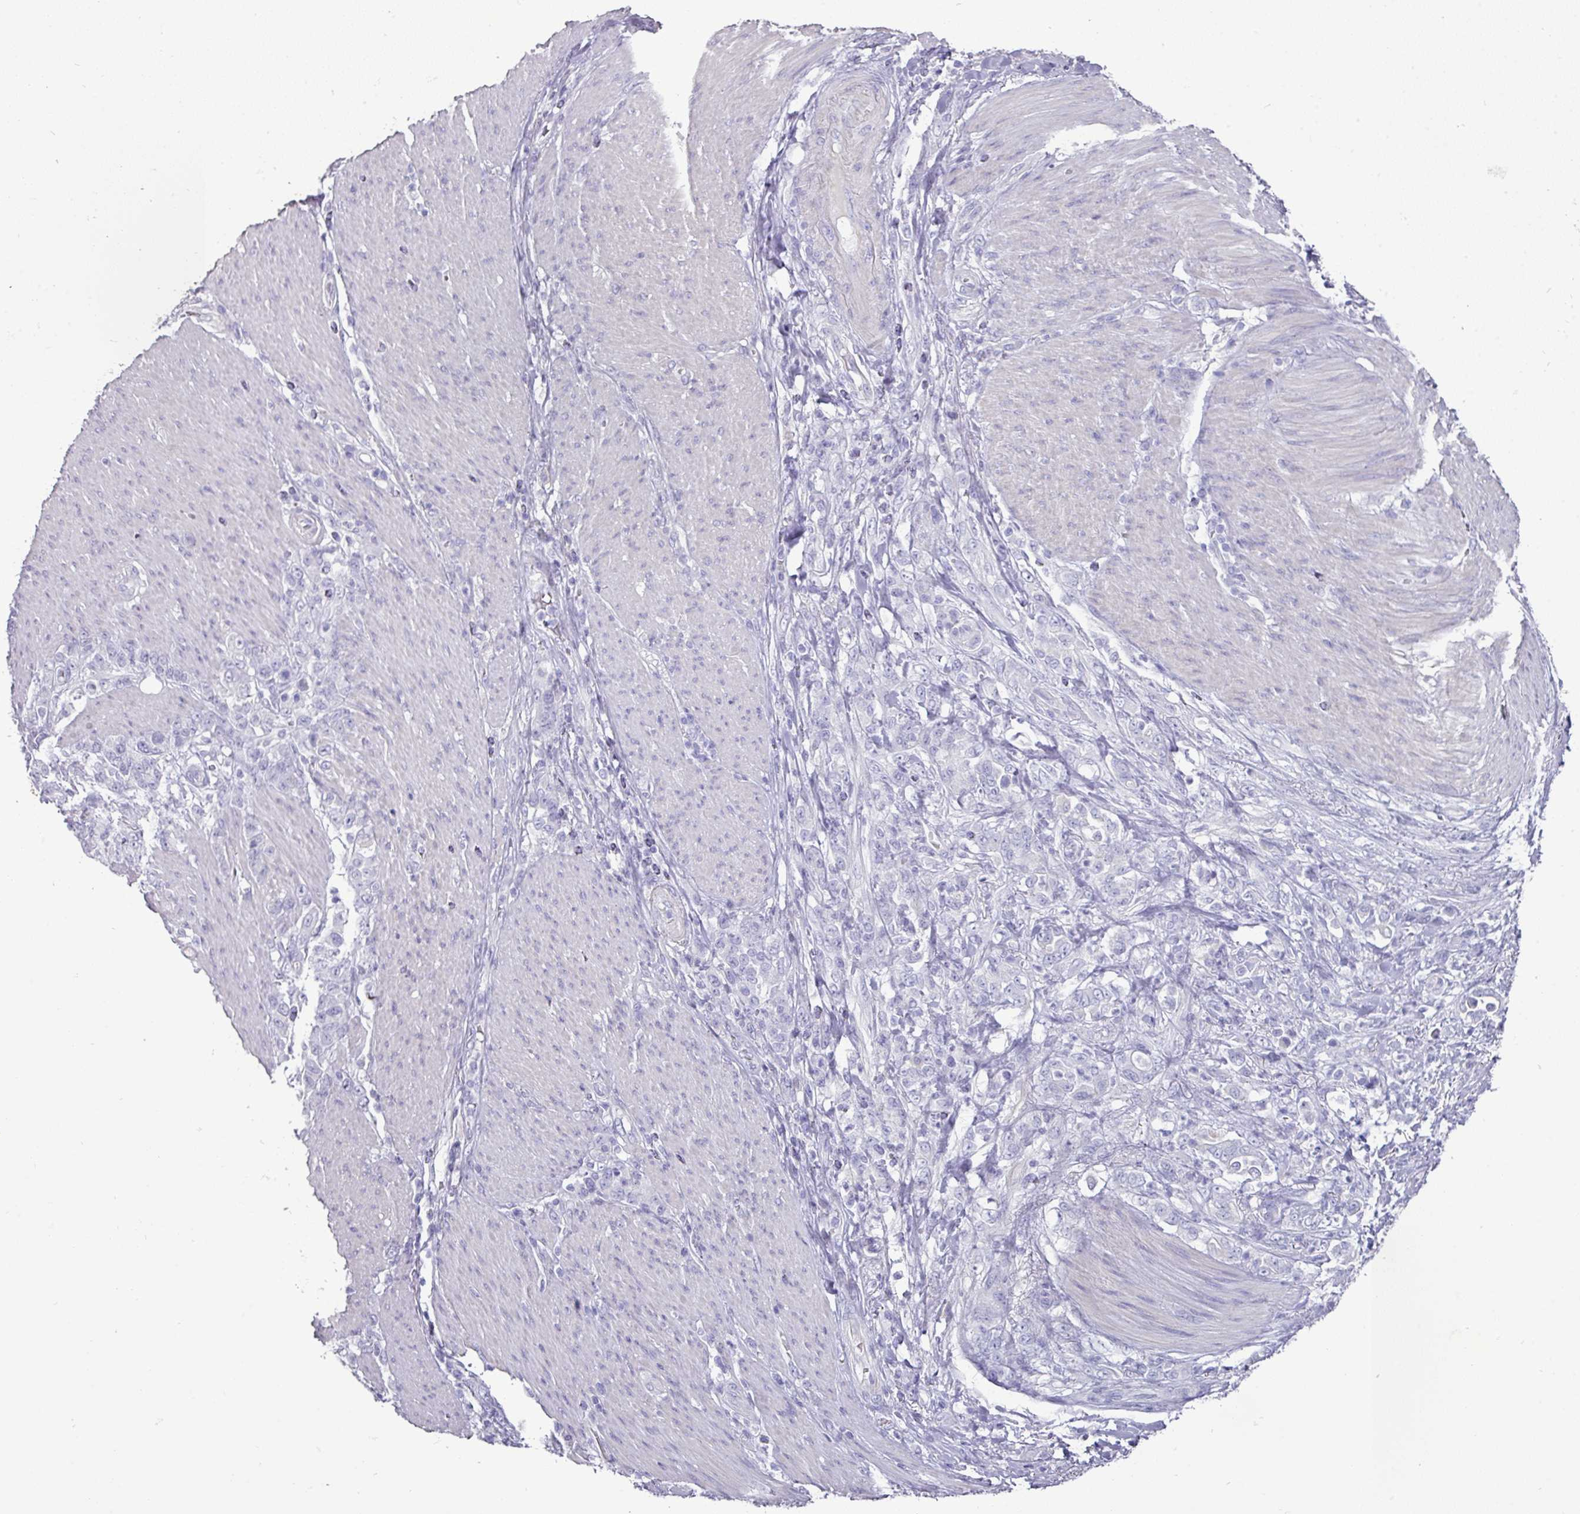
{"staining": {"intensity": "negative", "quantity": "none", "location": "none"}, "tissue": "stomach cancer", "cell_type": "Tumor cells", "image_type": "cancer", "snomed": [{"axis": "morphology", "description": "Adenocarcinoma, NOS"}, {"axis": "topography", "description": "Stomach"}], "caption": "Photomicrograph shows no significant protein positivity in tumor cells of stomach cancer (adenocarcinoma). (Brightfield microscopy of DAB IHC at high magnification).", "gene": "GSTA3", "patient": {"sex": "female", "age": 79}}